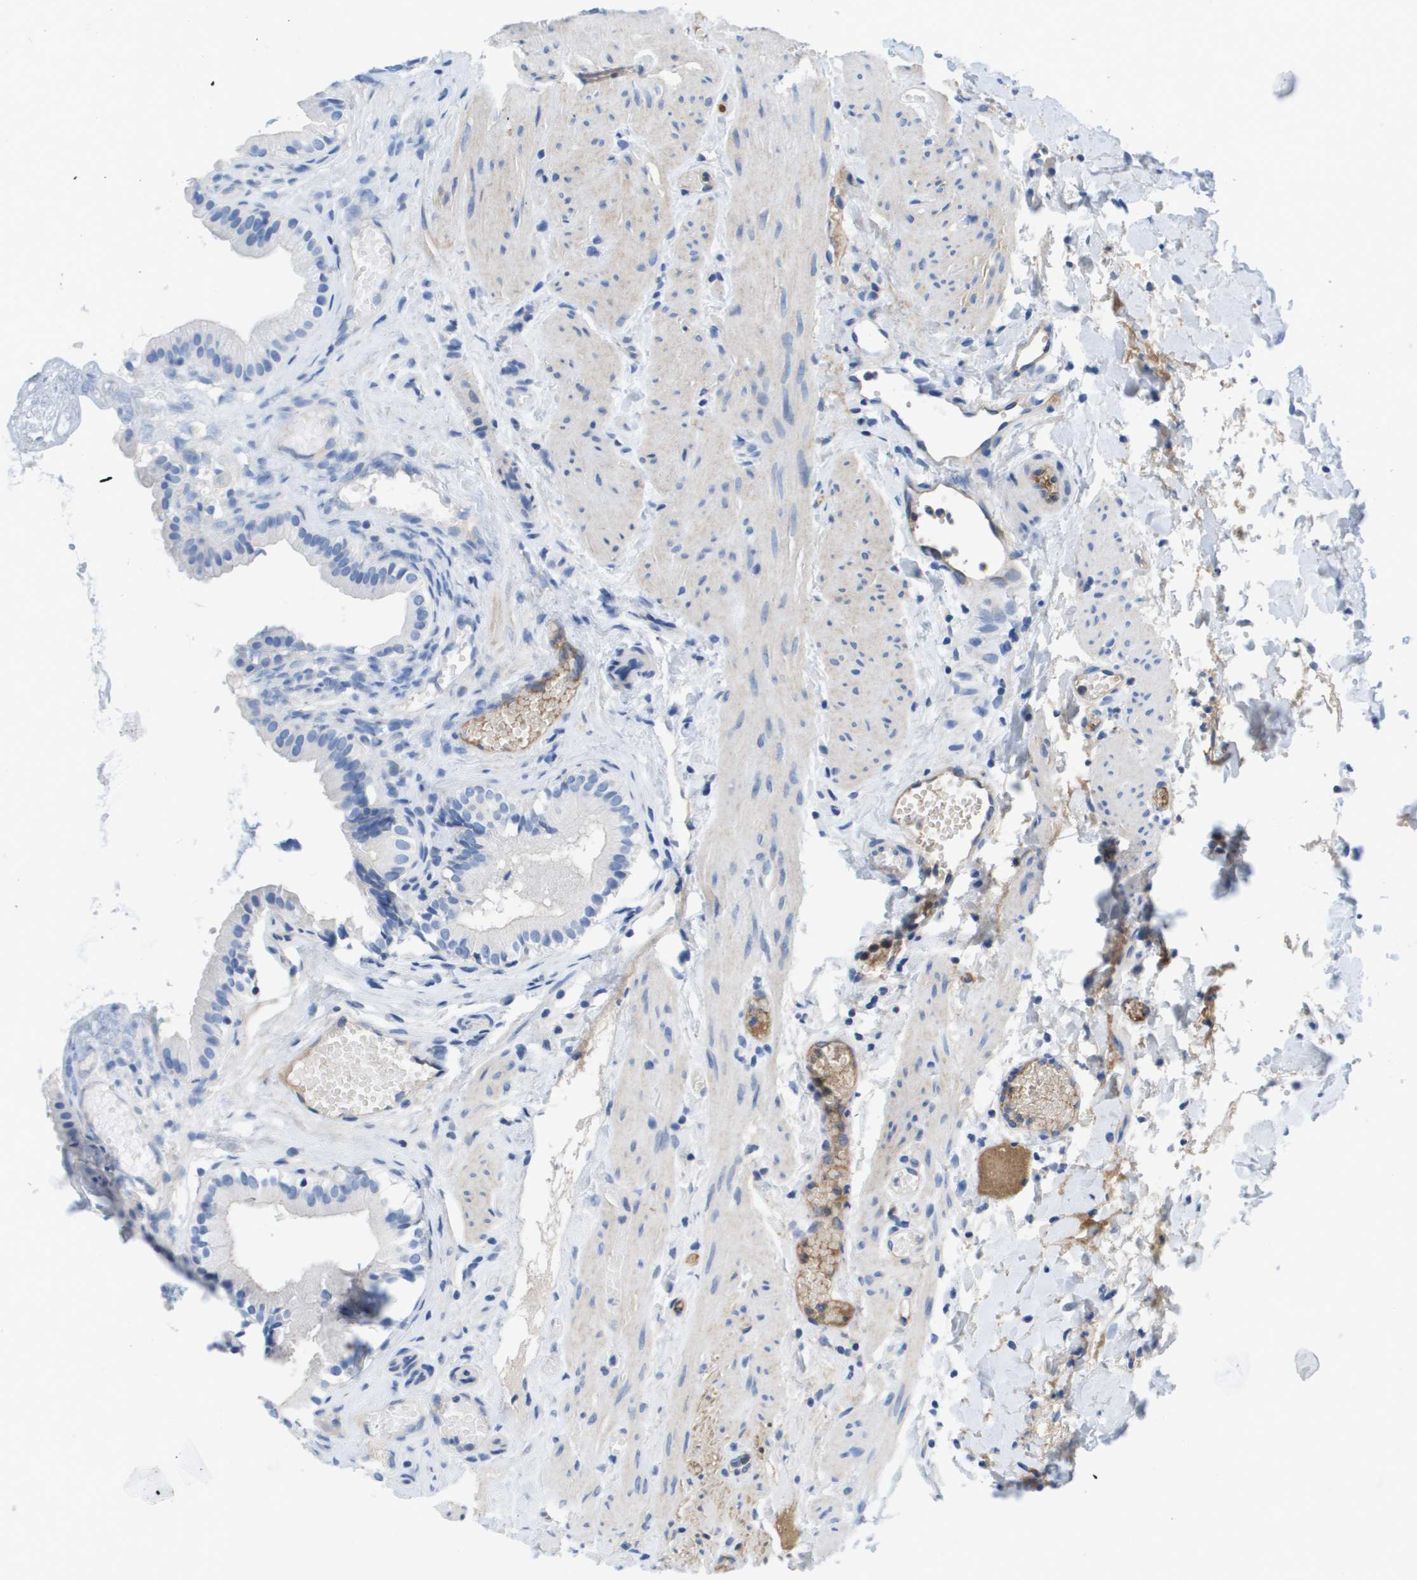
{"staining": {"intensity": "negative", "quantity": "none", "location": "none"}, "tissue": "gallbladder", "cell_type": "Glandular cells", "image_type": "normal", "snomed": [{"axis": "morphology", "description": "Normal tissue, NOS"}, {"axis": "topography", "description": "Gallbladder"}], "caption": "The micrograph demonstrates no significant expression in glandular cells of gallbladder. (Stains: DAB (3,3'-diaminobenzidine) IHC with hematoxylin counter stain, Microscopy: brightfield microscopy at high magnification).", "gene": "APOA1", "patient": {"sex": "female", "age": 26}}